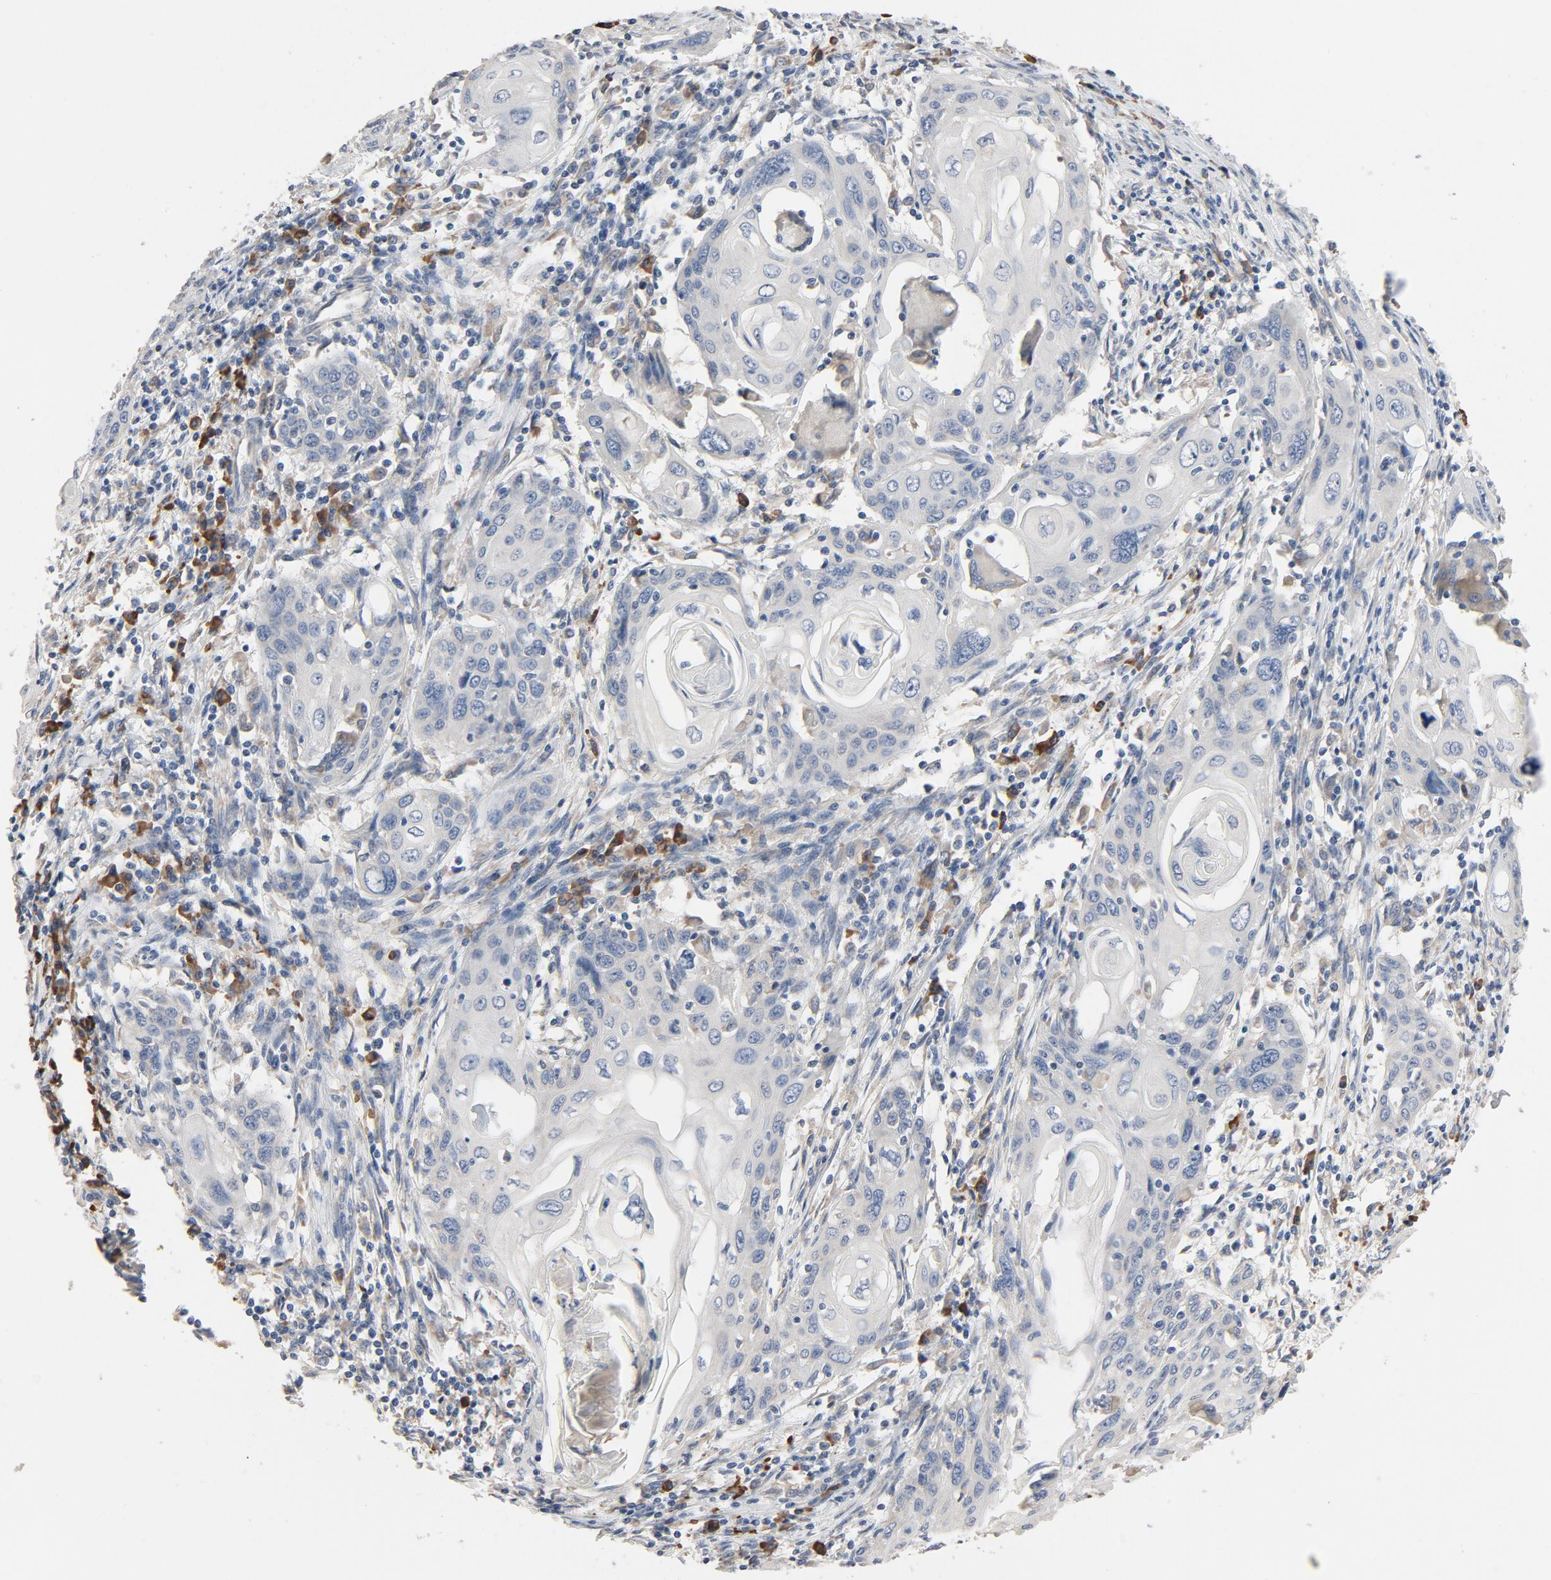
{"staining": {"intensity": "weak", "quantity": "<25%", "location": "cytoplasmic/membranous"}, "tissue": "cervical cancer", "cell_type": "Tumor cells", "image_type": "cancer", "snomed": [{"axis": "morphology", "description": "Squamous cell carcinoma, NOS"}, {"axis": "topography", "description": "Cervix"}], "caption": "The micrograph displays no staining of tumor cells in squamous cell carcinoma (cervical).", "gene": "TLR4", "patient": {"sex": "female", "age": 54}}